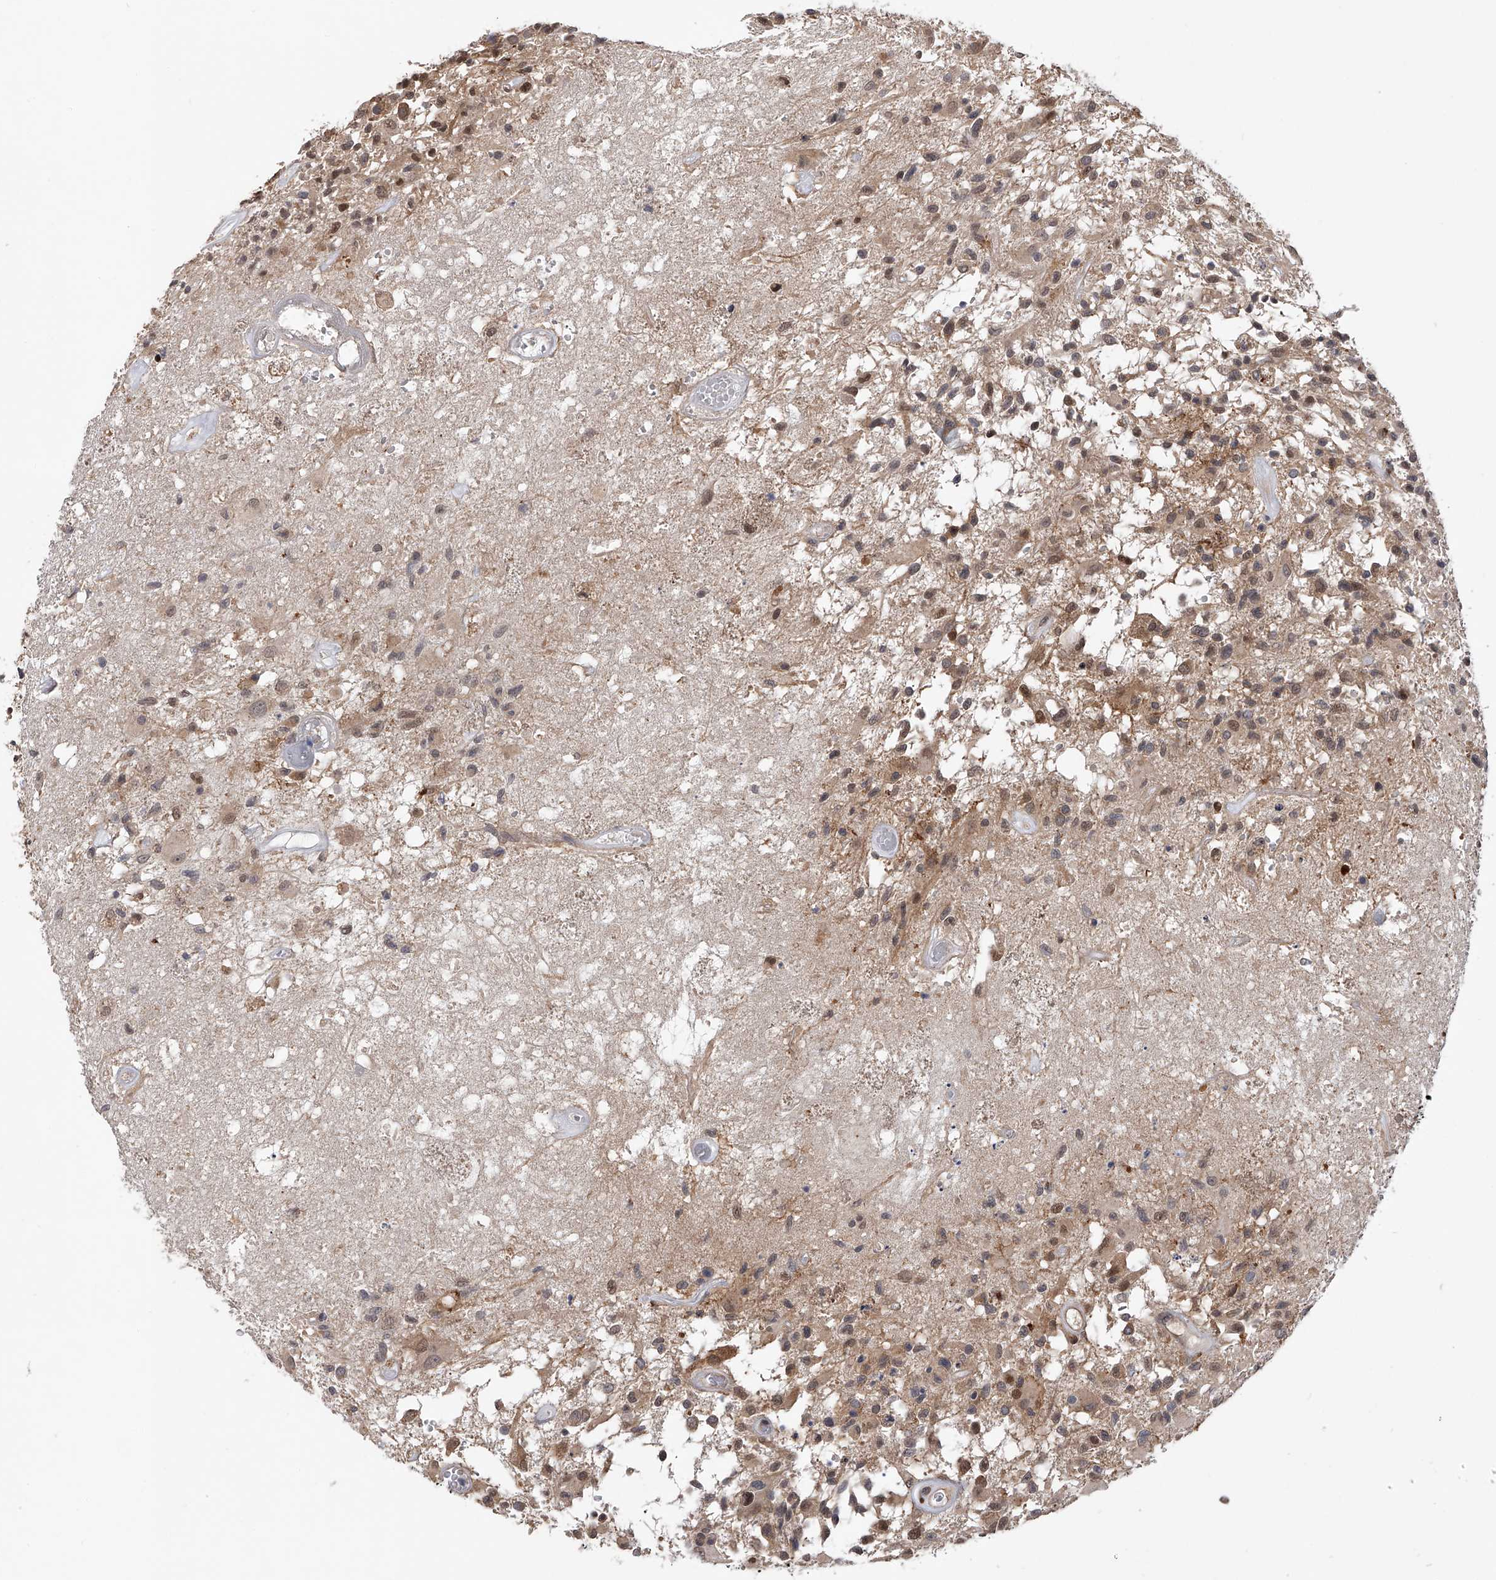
{"staining": {"intensity": "moderate", "quantity": ">75%", "location": "cytoplasmic/membranous,nuclear"}, "tissue": "glioma", "cell_type": "Tumor cells", "image_type": "cancer", "snomed": [{"axis": "morphology", "description": "Glioma, malignant, High grade"}, {"axis": "morphology", "description": "Glioblastoma, NOS"}, {"axis": "topography", "description": "Brain"}], "caption": "Immunohistochemistry (IHC) (DAB (3,3'-diaminobenzidine)) staining of human glioblastoma reveals moderate cytoplasmic/membranous and nuclear protein expression in about >75% of tumor cells.", "gene": "RWDD2A", "patient": {"sex": "male", "age": 60}}